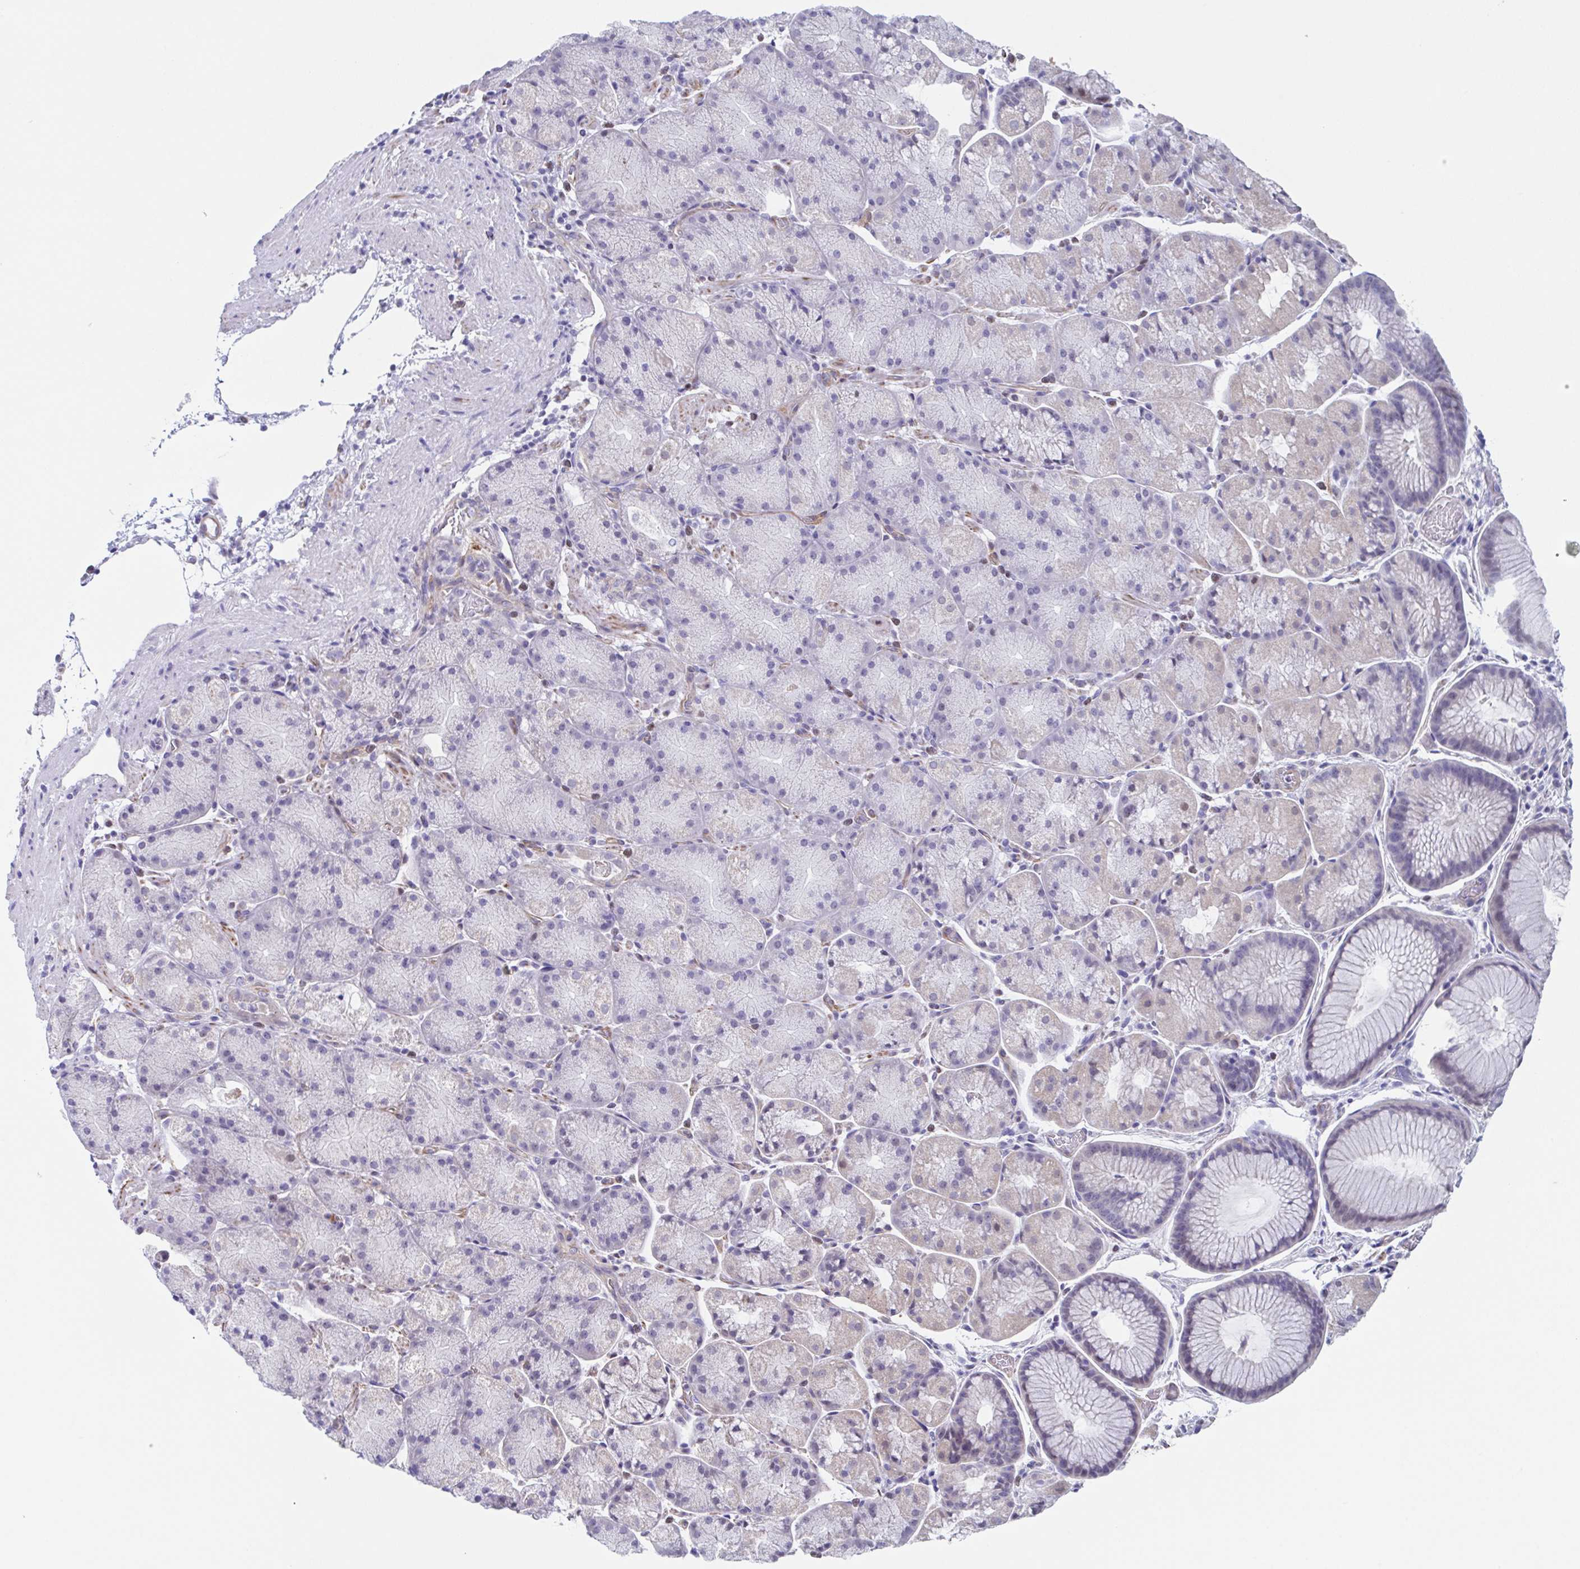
{"staining": {"intensity": "negative", "quantity": "none", "location": "none"}, "tissue": "stomach", "cell_type": "Glandular cells", "image_type": "normal", "snomed": [{"axis": "morphology", "description": "Normal tissue, NOS"}, {"axis": "topography", "description": "Stomach, upper"}, {"axis": "topography", "description": "Stomach"}], "caption": "Human stomach stained for a protein using immunohistochemistry (IHC) exhibits no expression in glandular cells.", "gene": "PBOV1", "patient": {"sex": "male", "age": 48}}